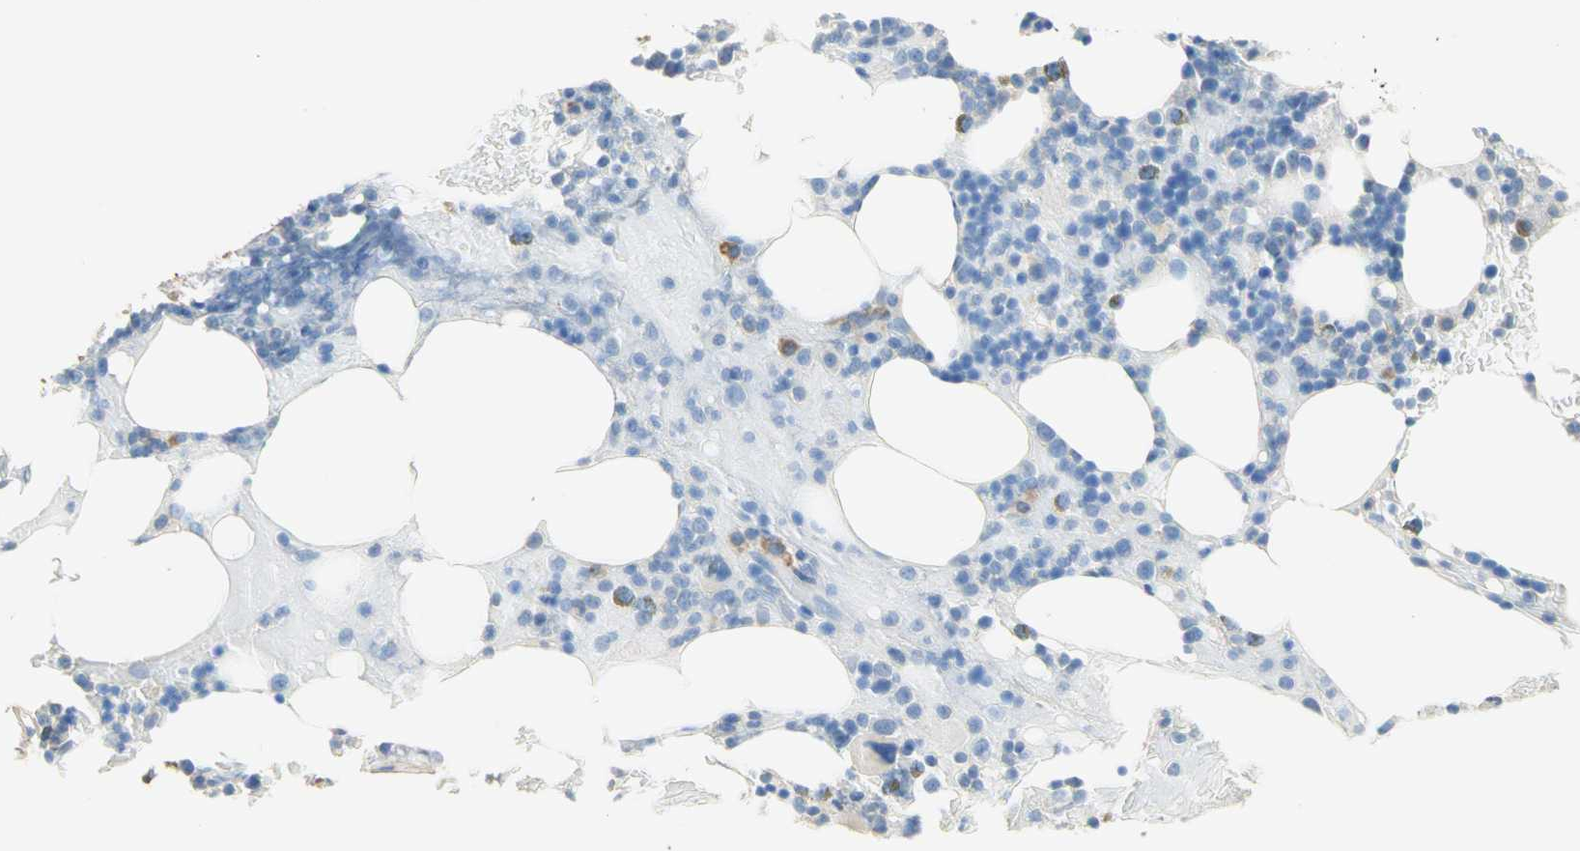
{"staining": {"intensity": "moderate", "quantity": "<25%", "location": "cytoplasmic/membranous"}, "tissue": "bone marrow", "cell_type": "Hematopoietic cells", "image_type": "normal", "snomed": [{"axis": "morphology", "description": "Normal tissue, NOS"}, {"axis": "topography", "description": "Bone marrow"}], "caption": "Immunohistochemical staining of normal bone marrow demonstrates <25% levels of moderate cytoplasmic/membranous protein staining in approximately <25% of hematopoietic cells.", "gene": "NECTIN4", "patient": {"sex": "female", "age": 73}}